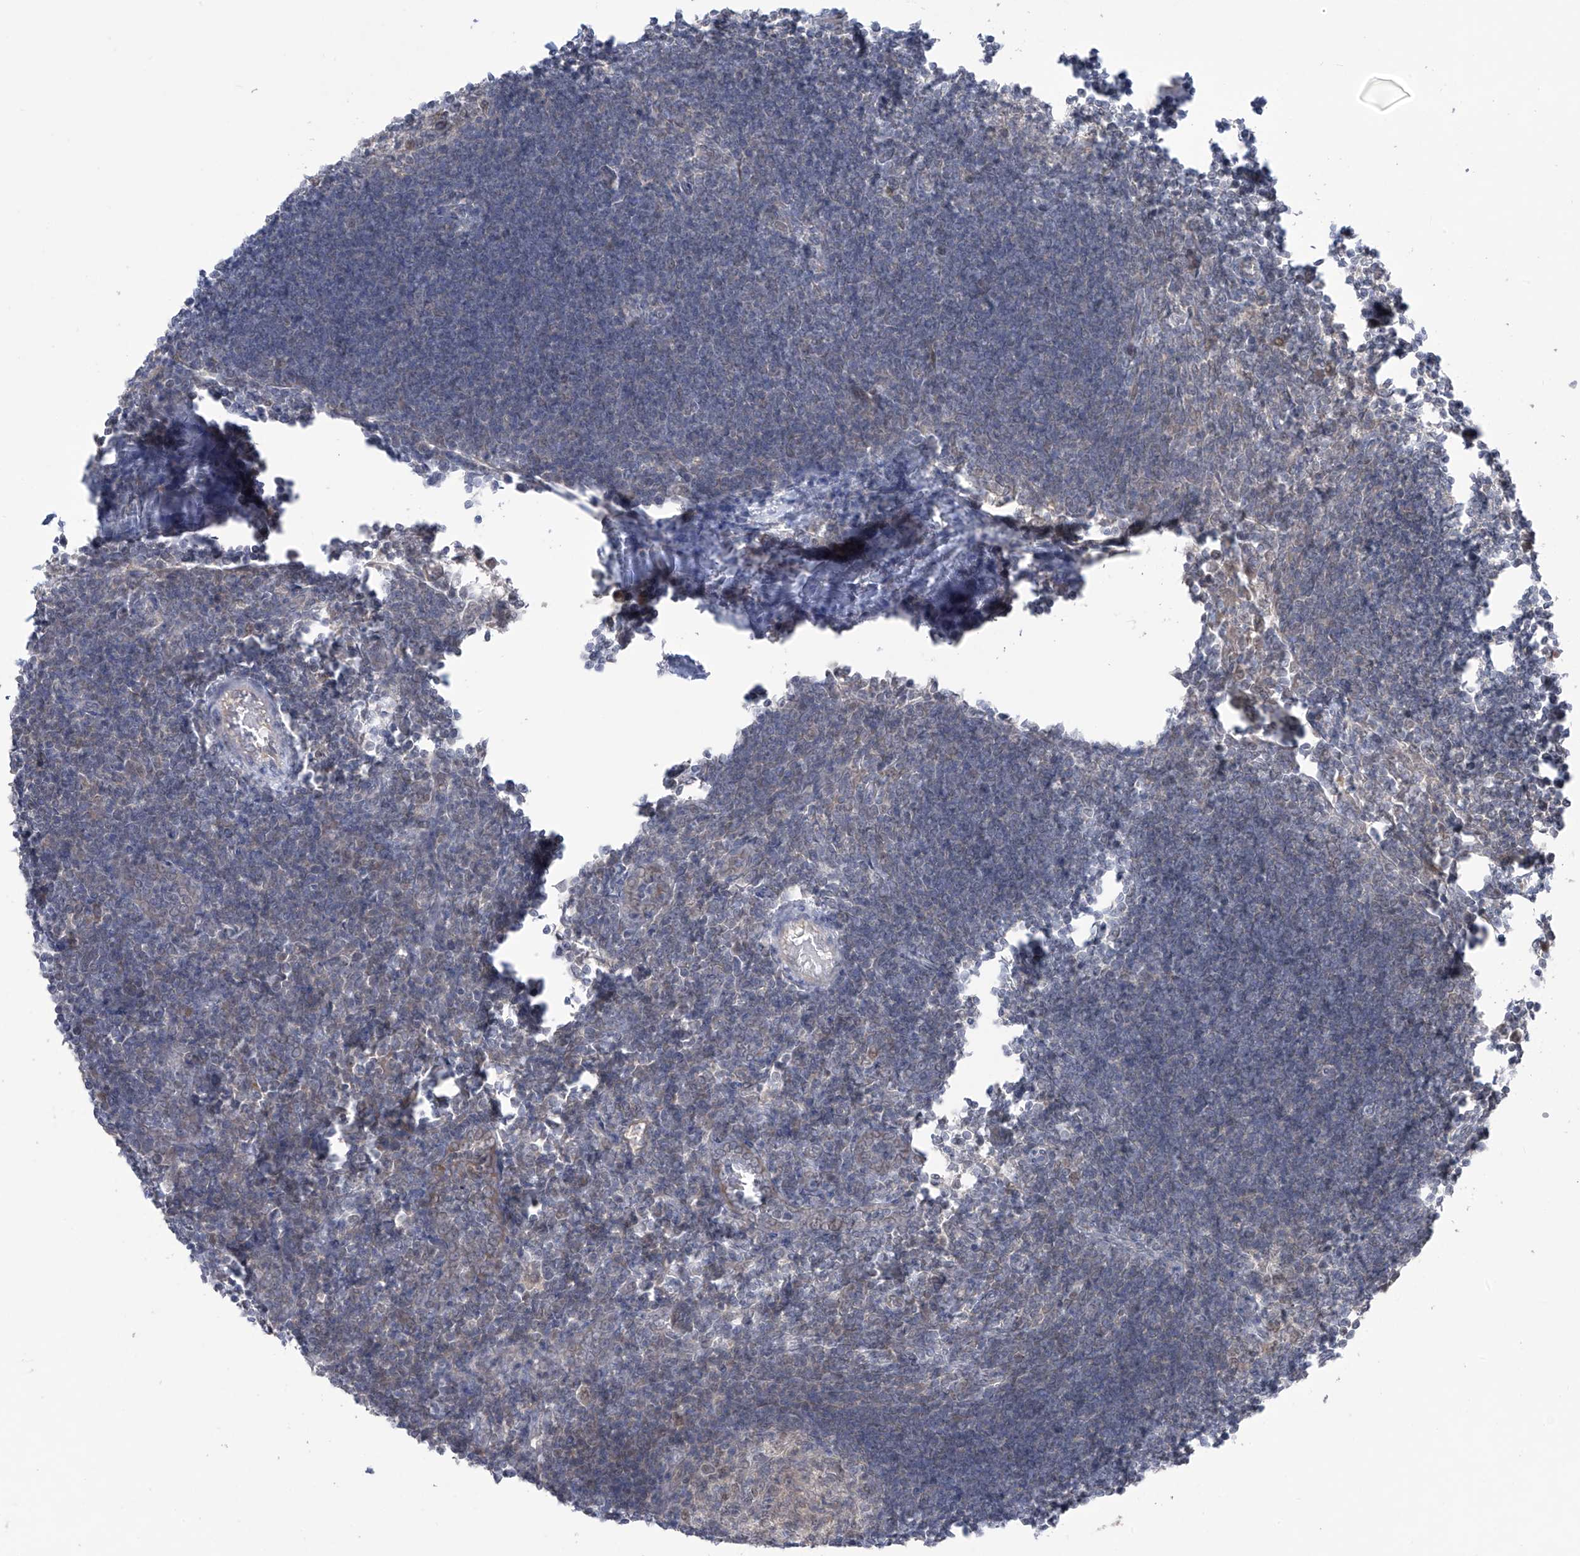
{"staining": {"intensity": "negative", "quantity": "none", "location": "none"}, "tissue": "lymph node", "cell_type": "Germinal center cells", "image_type": "normal", "snomed": [{"axis": "morphology", "description": "Normal tissue, NOS"}, {"axis": "morphology", "description": "Malignant melanoma, Metastatic site"}, {"axis": "topography", "description": "Lymph node"}], "caption": "Germinal center cells show no significant expression in unremarkable lymph node. Nuclei are stained in blue.", "gene": "OGT", "patient": {"sex": "male", "age": 41}}